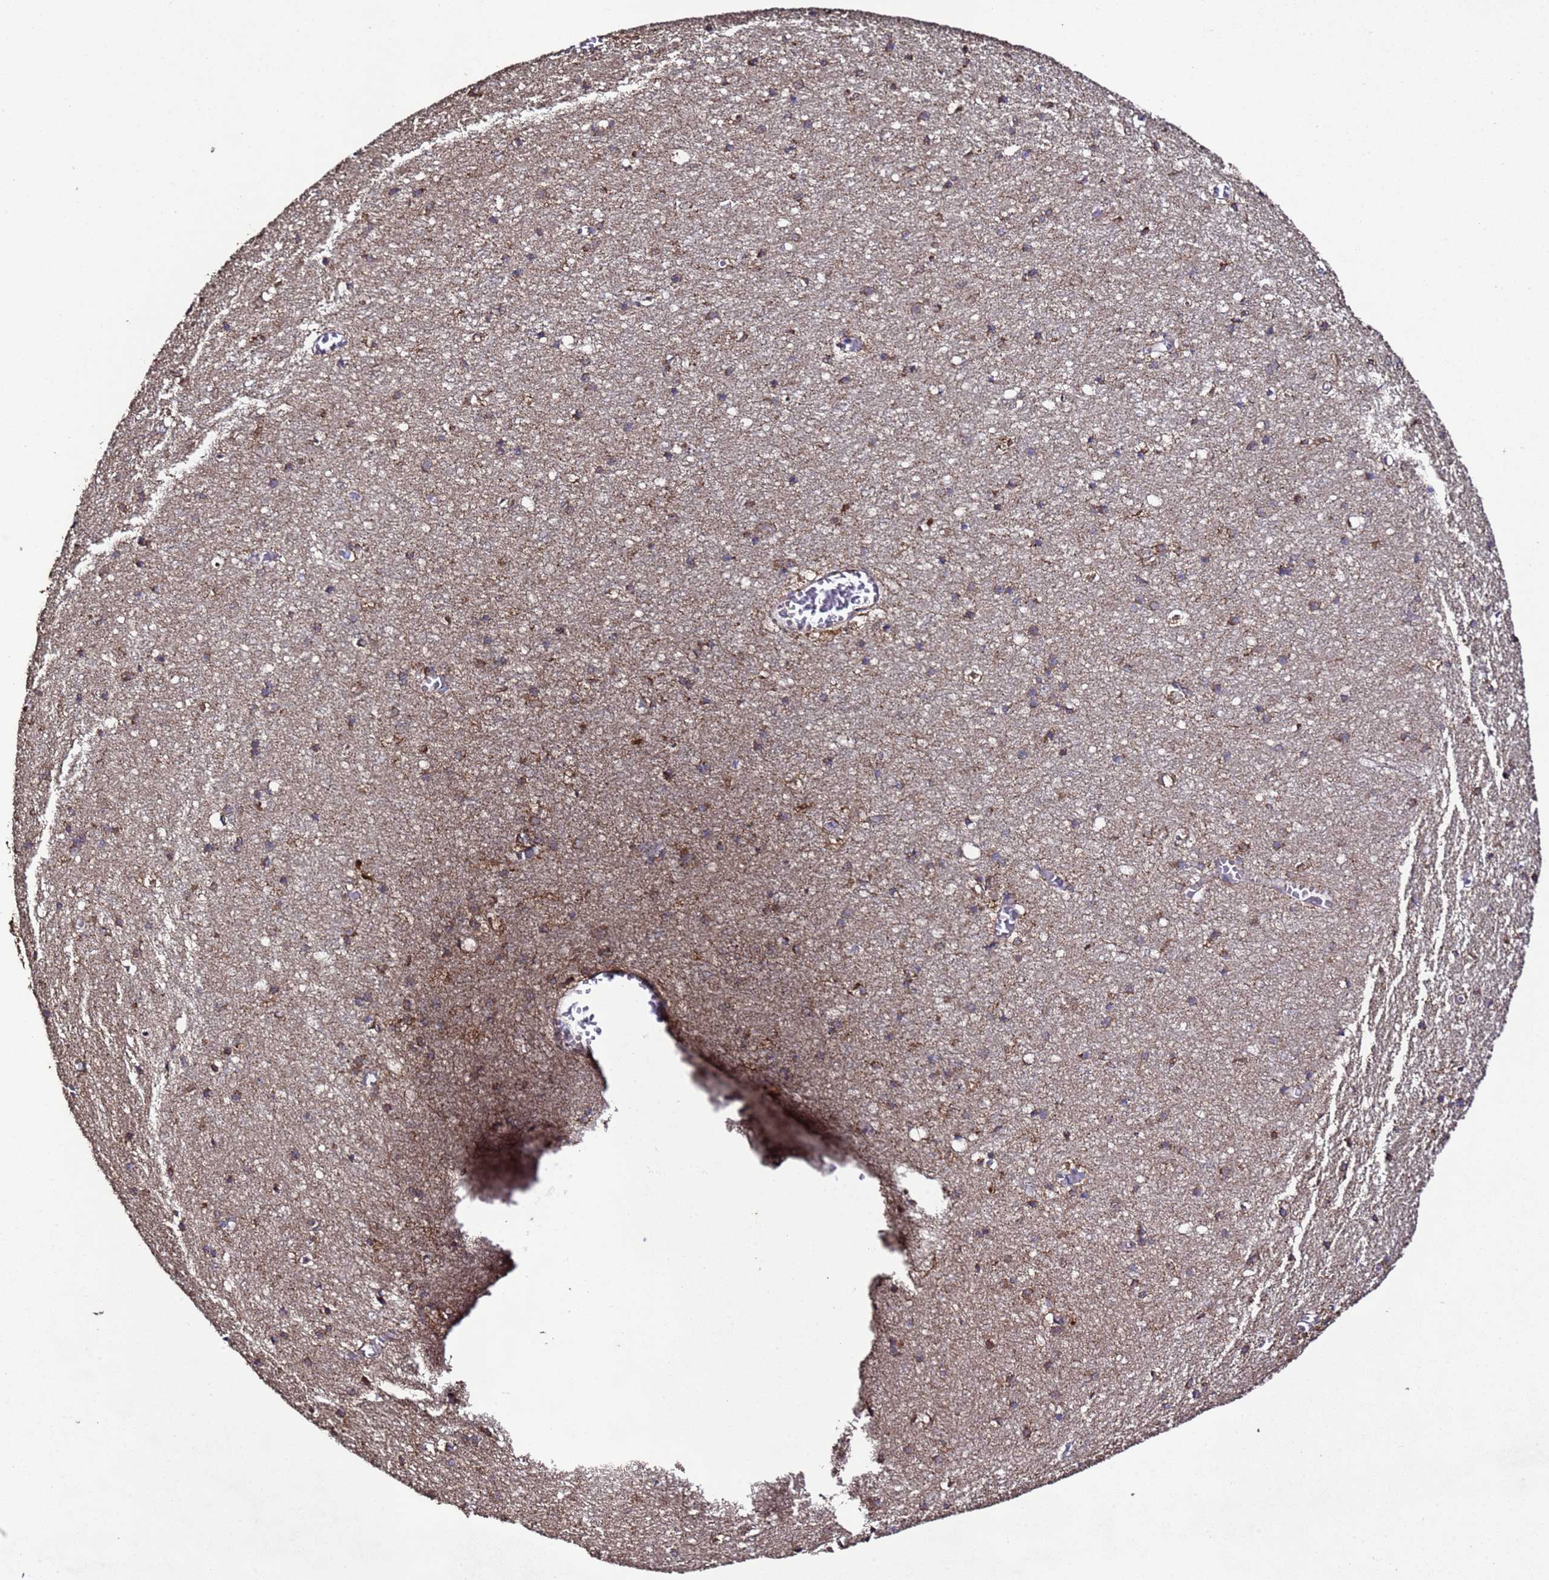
{"staining": {"intensity": "moderate", "quantity": "<25%", "location": "cytoplasmic/membranous"}, "tissue": "cerebral cortex", "cell_type": "Endothelial cells", "image_type": "normal", "snomed": [{"axis": "morphology", "description": "Normal tissue, NOS"}, {"axis": "topography", "description": "Cerebral cortex"}], "caption": "Brown immunohistochemical staining in unremarkable human cerebral cortex reveals moderate cytoplasmic/membranous expression in approximately <25% of endothelial cells. (Stains: DAB (3,3'-diaminobenzidine) in brown, nuclei in blue, Microscopy: brightfield microscopy at high magnification).", "gene": "HSPBAP1", "patient": {"sex": "female", "age": 64}}